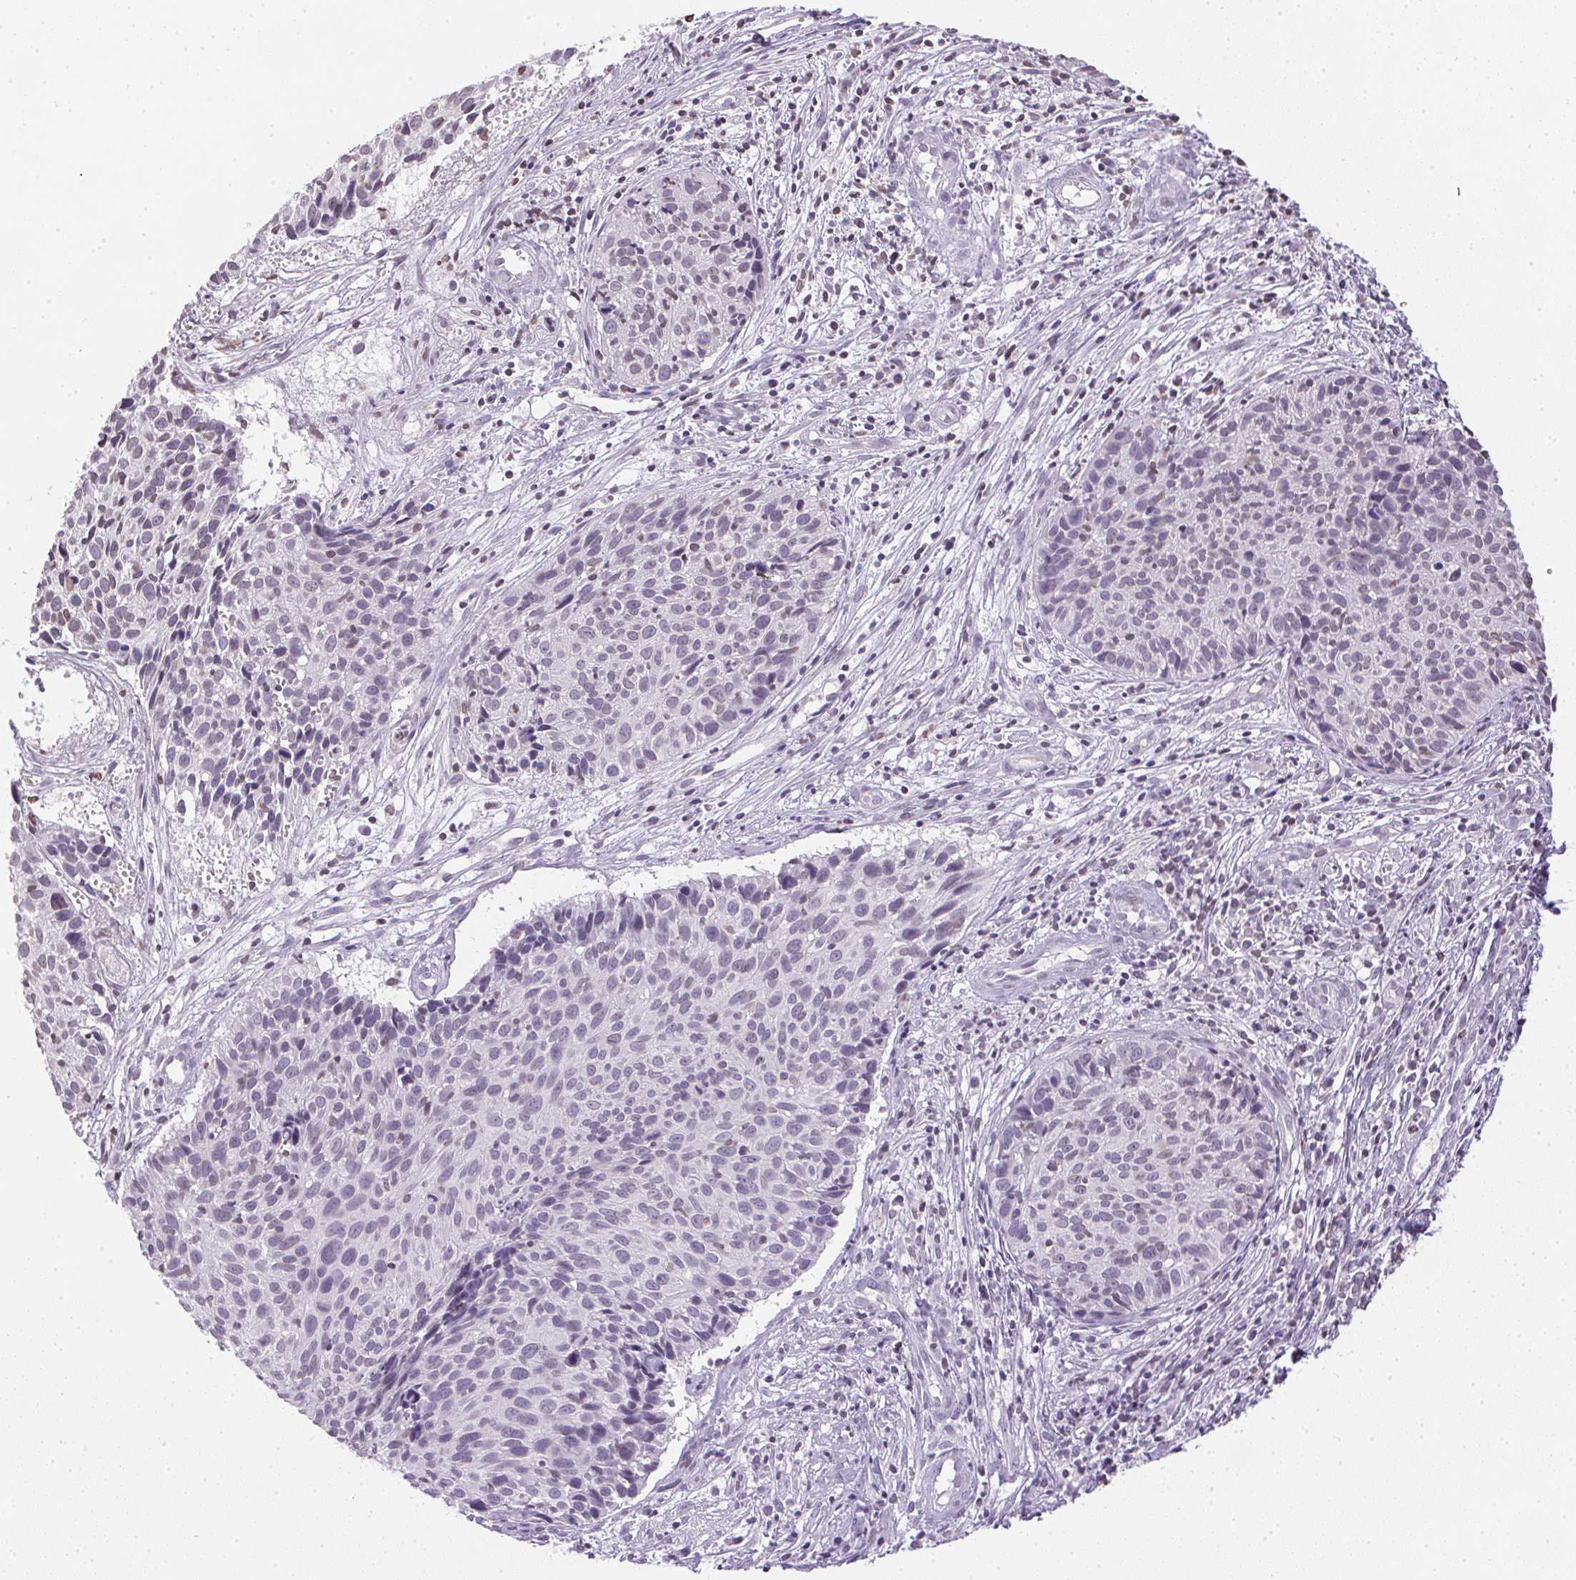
{"staining": {"intensity": "negative", "quantity": "none", "location": "none"}, "tissue": "cervical cancer", "cell_type": "Tumor cells", "image_type": "cancer", "snomed": [{"axis": "morphology", "description": "Squamous cell carcinoma, NOS"}, {"axis": "topography", "description": "Cervix"}], "caption": "An immunohistochemistry photomicrograph of cervical cancer is shown. There is no staining in tumor cells of cervical cancer. (IHC, brightfield microscopy, high magnification).", "gene": "PRL", "patient": {"sex": "female", "age": 30}}